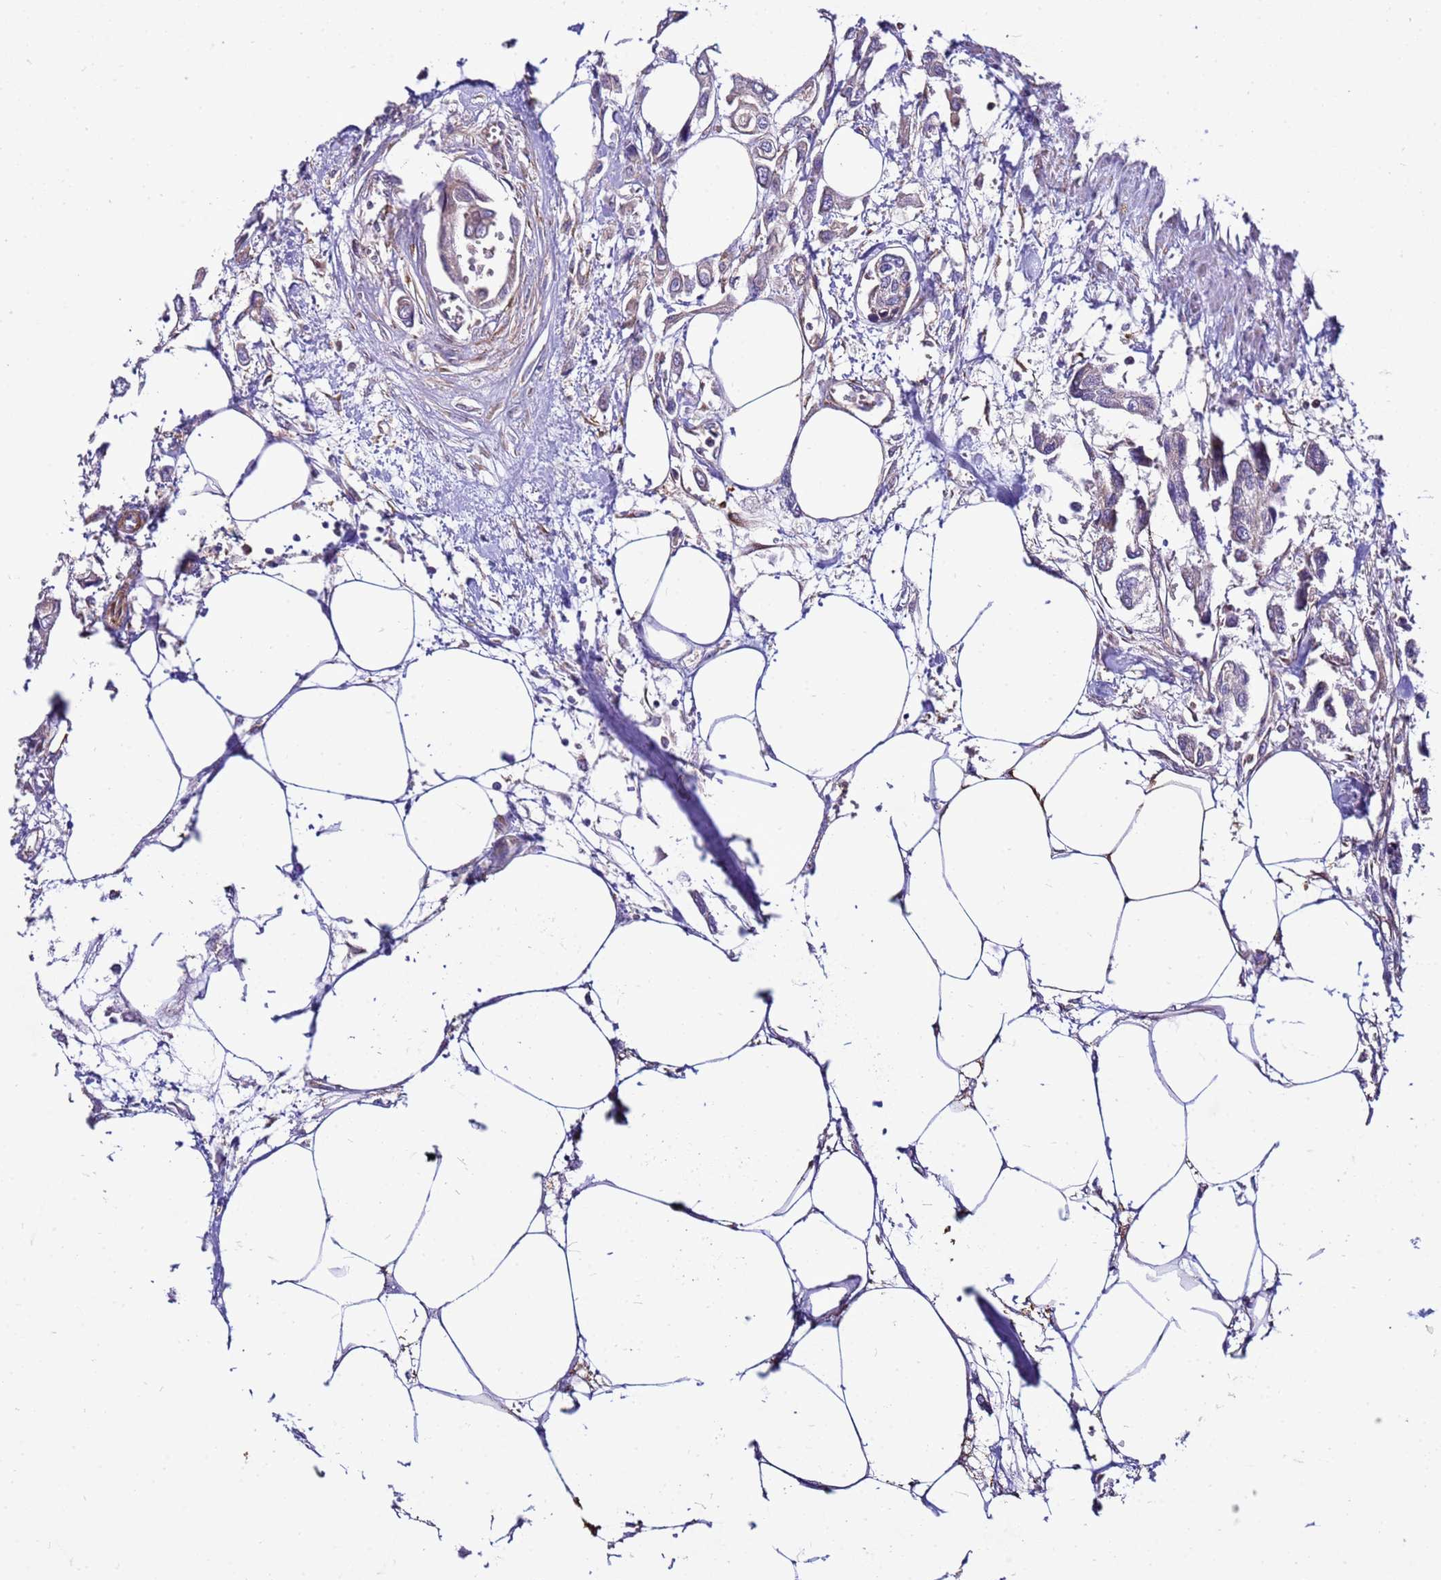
{"staining": {"intensity": "negative", "quantity": "none", "location": "none"}, "tissue": "urothelial cancer", "cell_type": "Tumor cells", "image_type": "cancer", "snomed": [{"axis": "morphology", "description": "Urothelial carcinoma, High grade"}, {"axis": "topography", "description": "Urinary bladder"}], "caption": "Immunohistochemical staining of human high-grade urothelial carcinoma demonstrates no significant positivity in tumor cells.", "gene": "PKD1", "patient": {"sex": "male", "age": 67}}